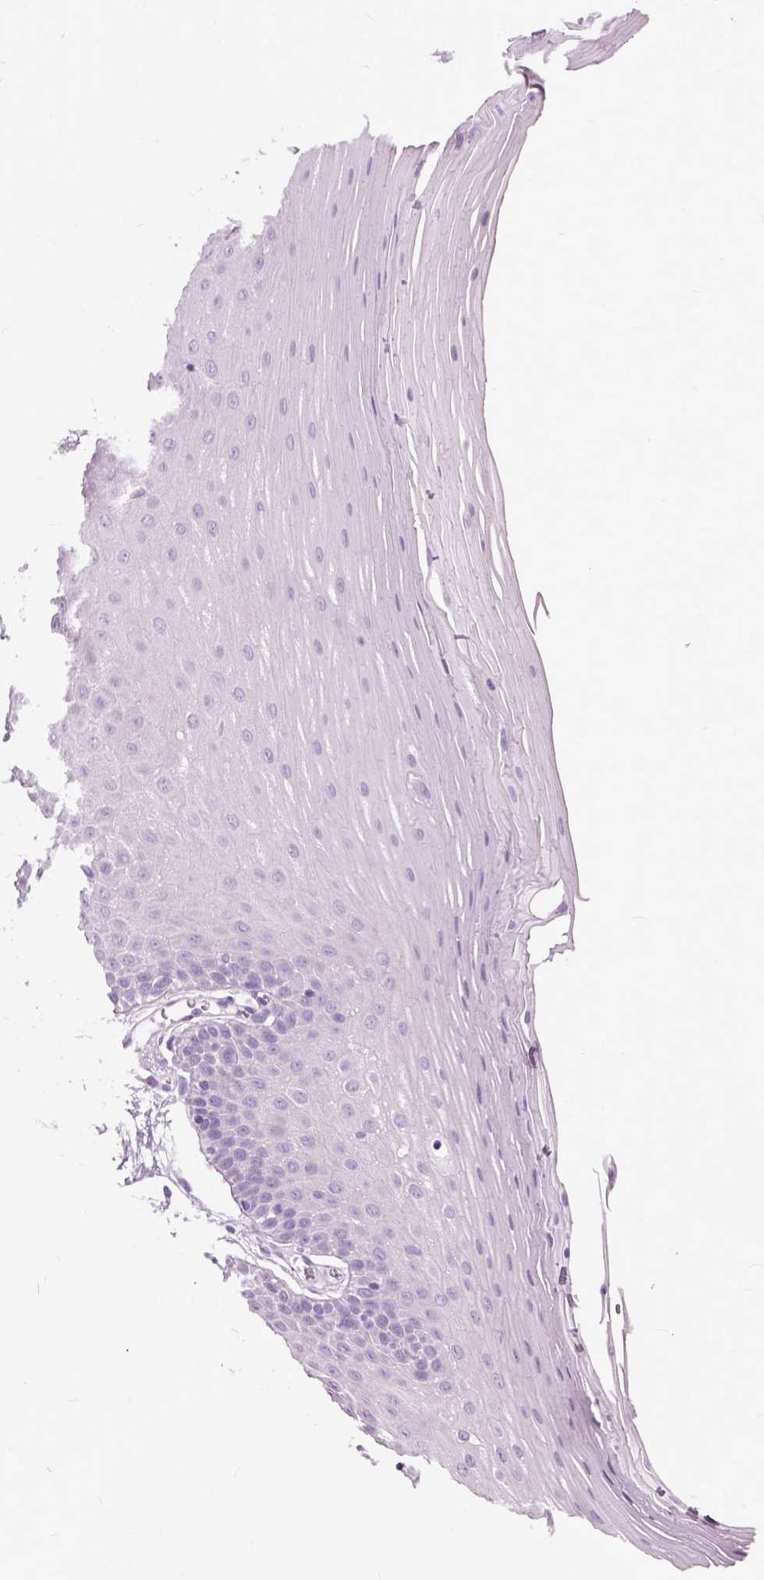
{"staining": {"intensity": "negative", "quantity": "none", "location": "none"}, "tissue": "oral mucosa", "cell_type": "Squamous epithelial cells", "image_type": "normal", "snomed": [{"axis": "morphology", "description": "Normal tissue, NOS"}, {"axis": "morphology", "description": "Squamous cell carcinoma, NOS"}, {"axis": "topography", "description": "Oral tissue"}, {"axis": "topography", "description": "Tounge, NOS"}, {"axis": "topography", "description": "Head-Neck"}], "caption": "DAB immunohistochemical staining of normal oral mucosa shows no significant staining in squamous epithelial cells.", "gene": "TRIM72", "patient": {"sex": "male", "age": 62}}